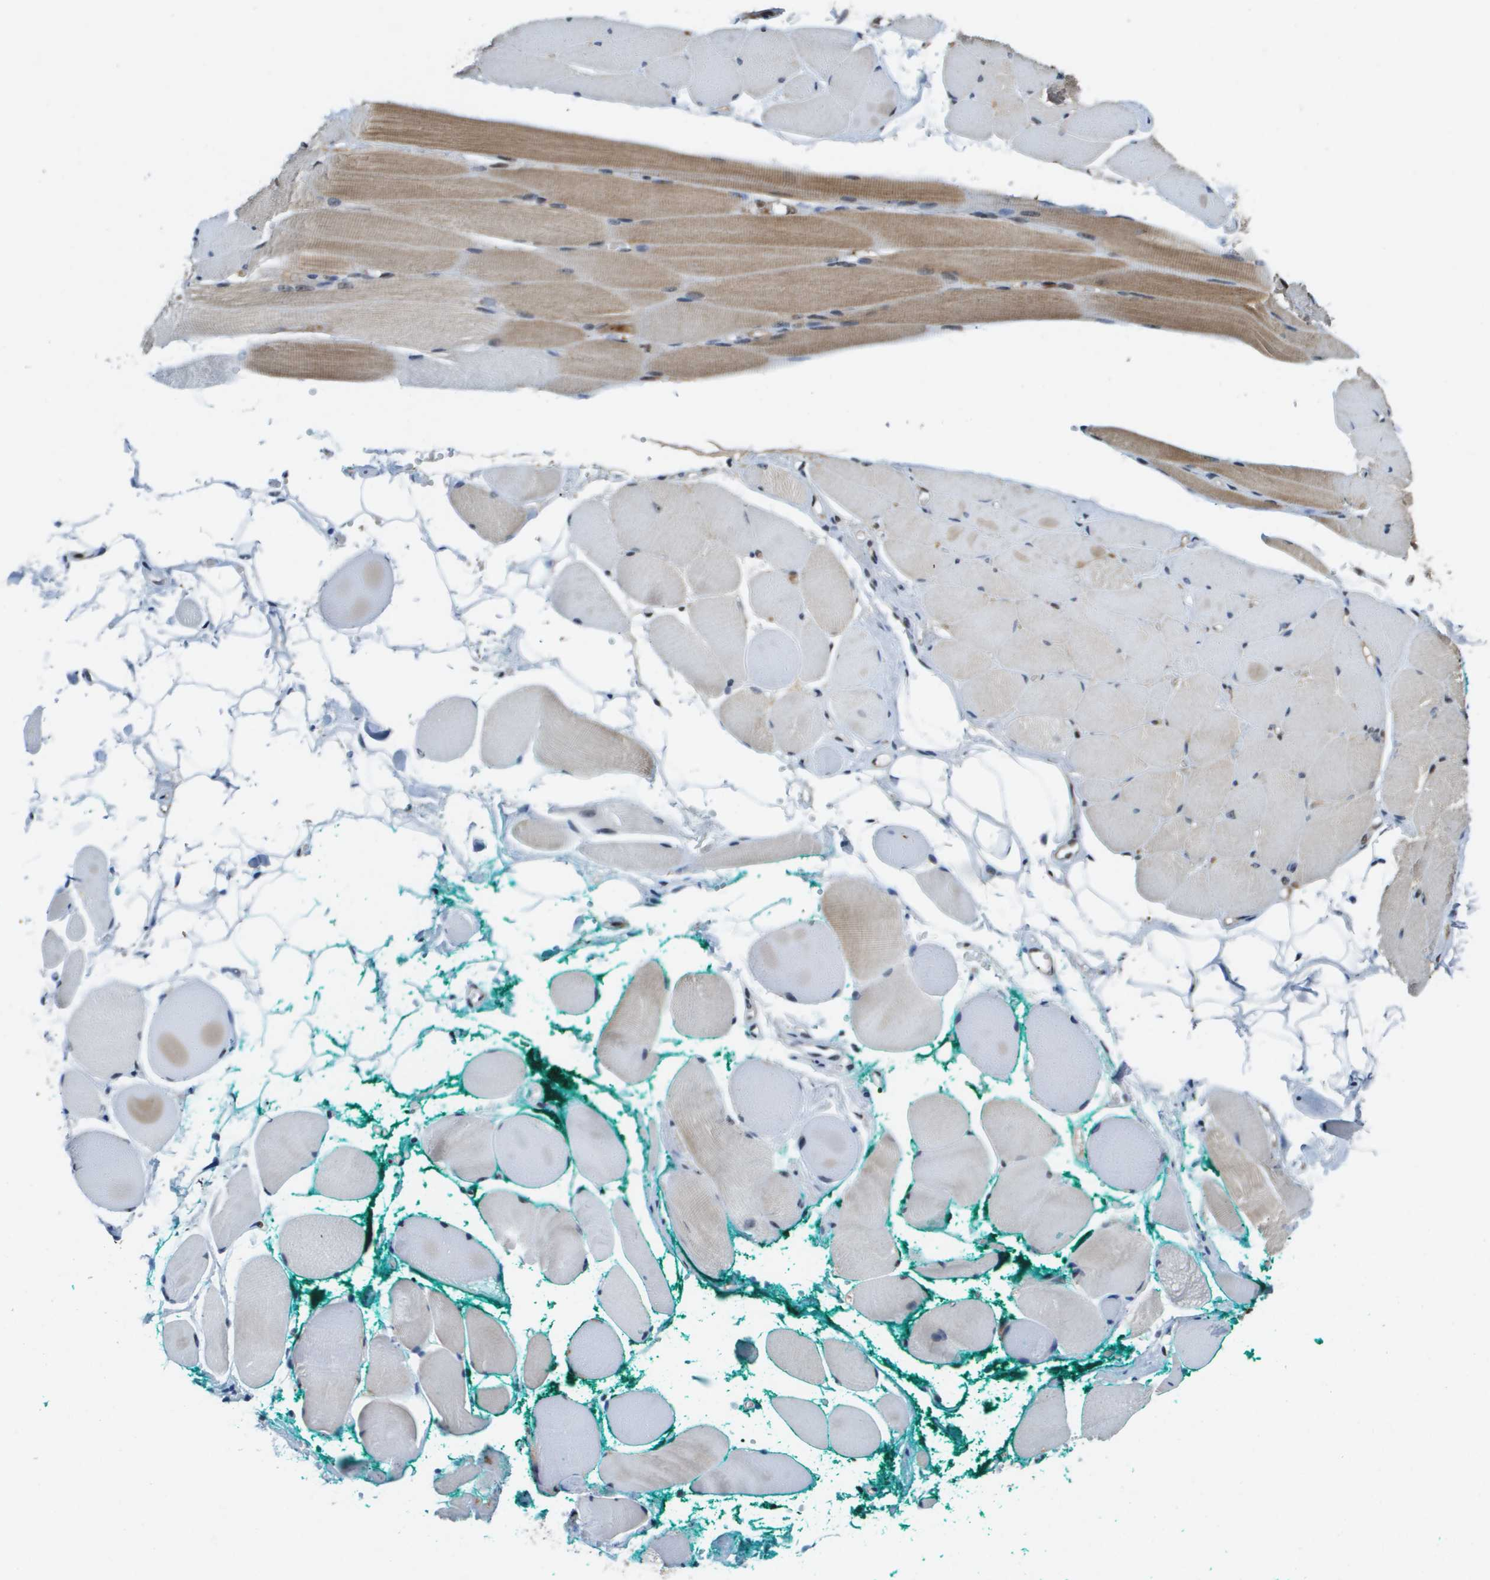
{"staining": {"intensity": "moderate", "quantity": "<25%", "location": "cytoplasmic/membranous"}, "tissue": "skeletal muscle", "cell_type": "Myocytes", "image_type": "normal", "snomed": [{"axis": "morphology", "description": "Normal tissue, NOS"}, {"axis": "topography", "description": "Skeletal muscle"}, {"axis": "topography", "description": "Peripheral nerve tissue"}], "caption": "Immunohistochemistry image of unremarkable human skeletal muscle stained for a protein (brown), which shows low levels of moderate cytoplasmic/membranous expression in approximately <25% of myocytes.", "gene": "EP400", "patient": {"sex": "female", "age": 84}}